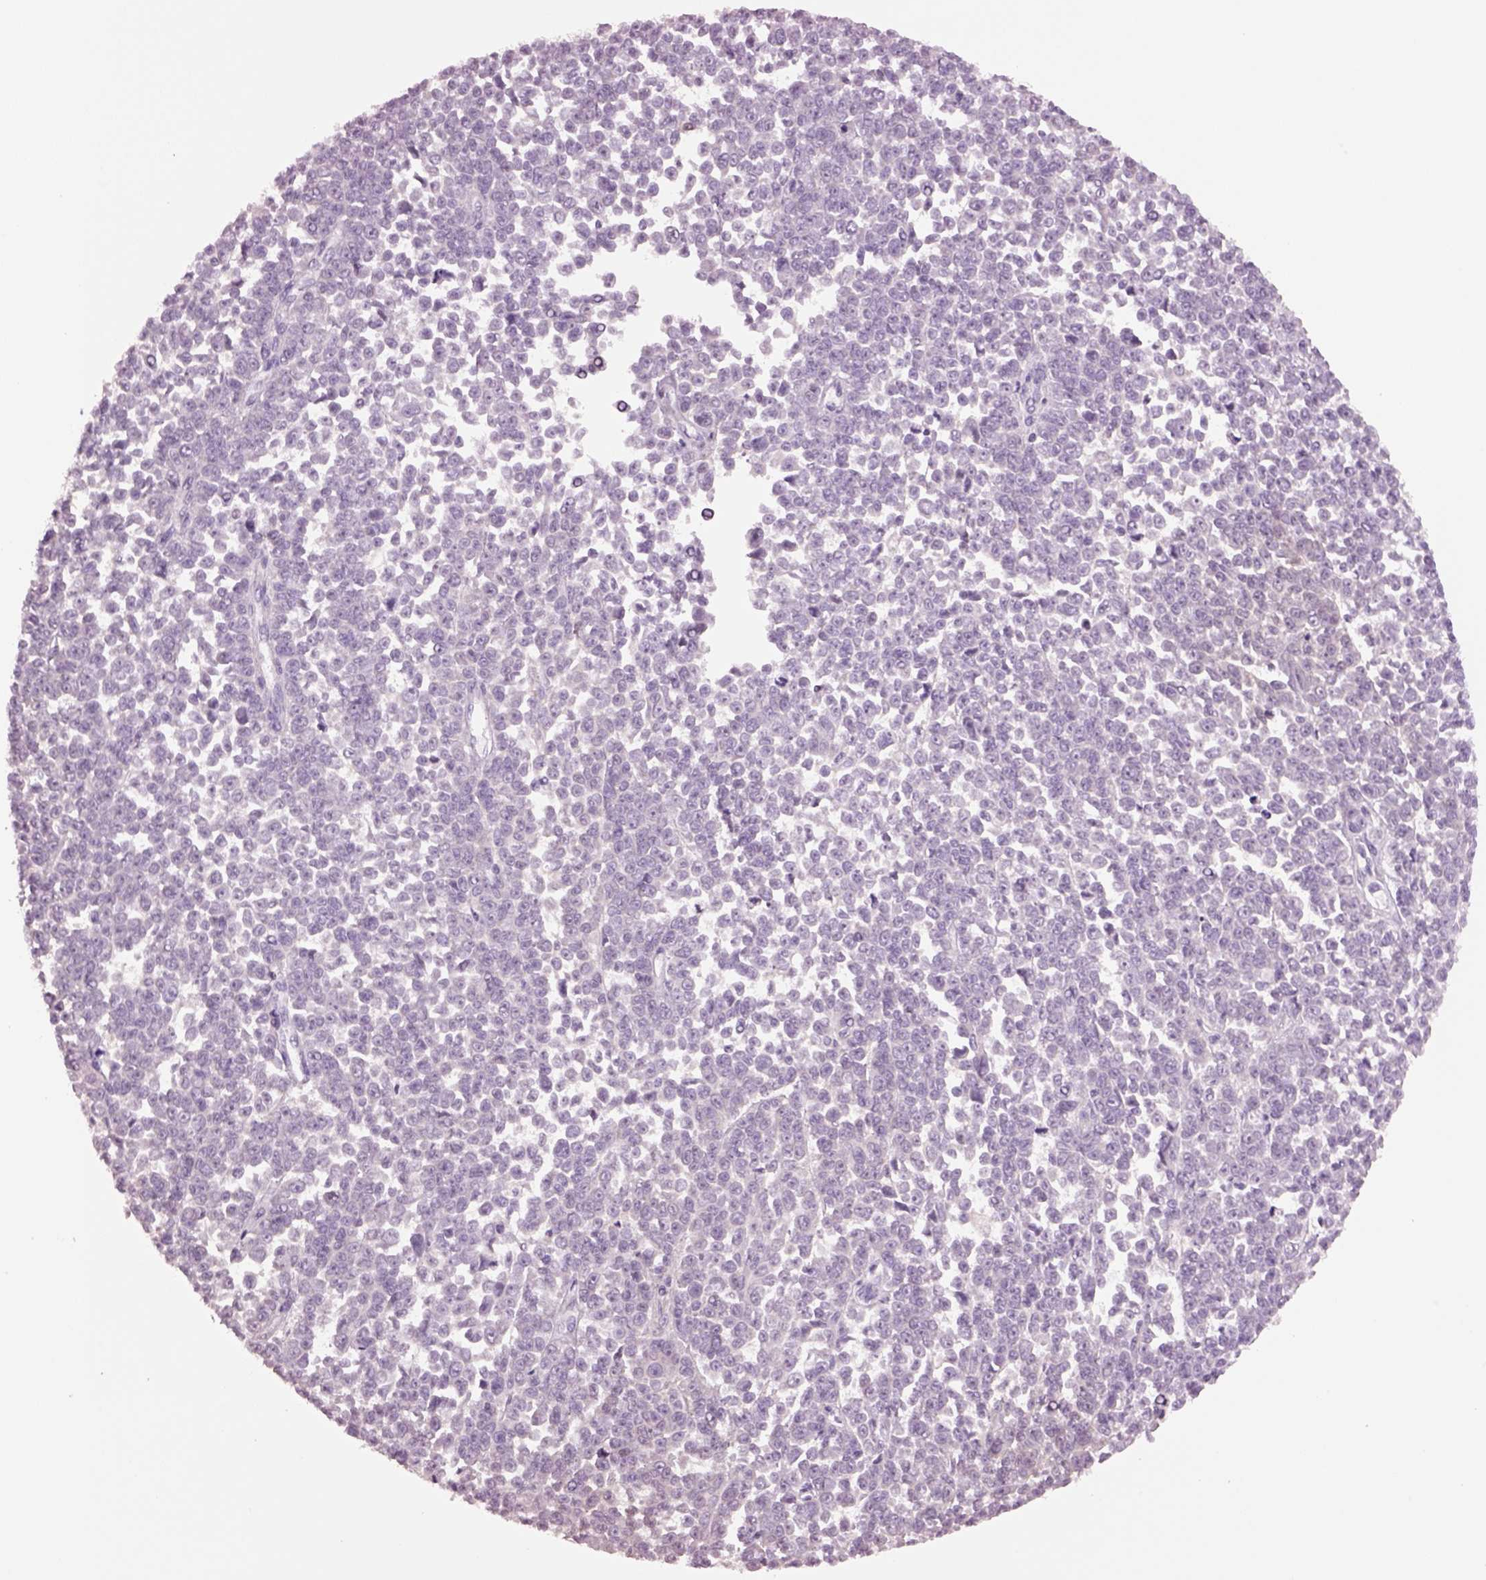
{"staining": {"intensity": "negative", "quantity": "none", "location": "none"}, "tissue": "melanoma", "cell_type": "Tumor cells", "image_type": "cancer", "snomed": [{"axis": "morphology", "description": "Malignant melanoma, NOS"}, {"axis": "topography", "description": "Skin"}], "caption": "Malignant melanoma was stained to show a protein in brown. There is no significant expression in tumor cells.", "gene": "CLPSL1", "patient": {"sex": "female", "age": 95}}